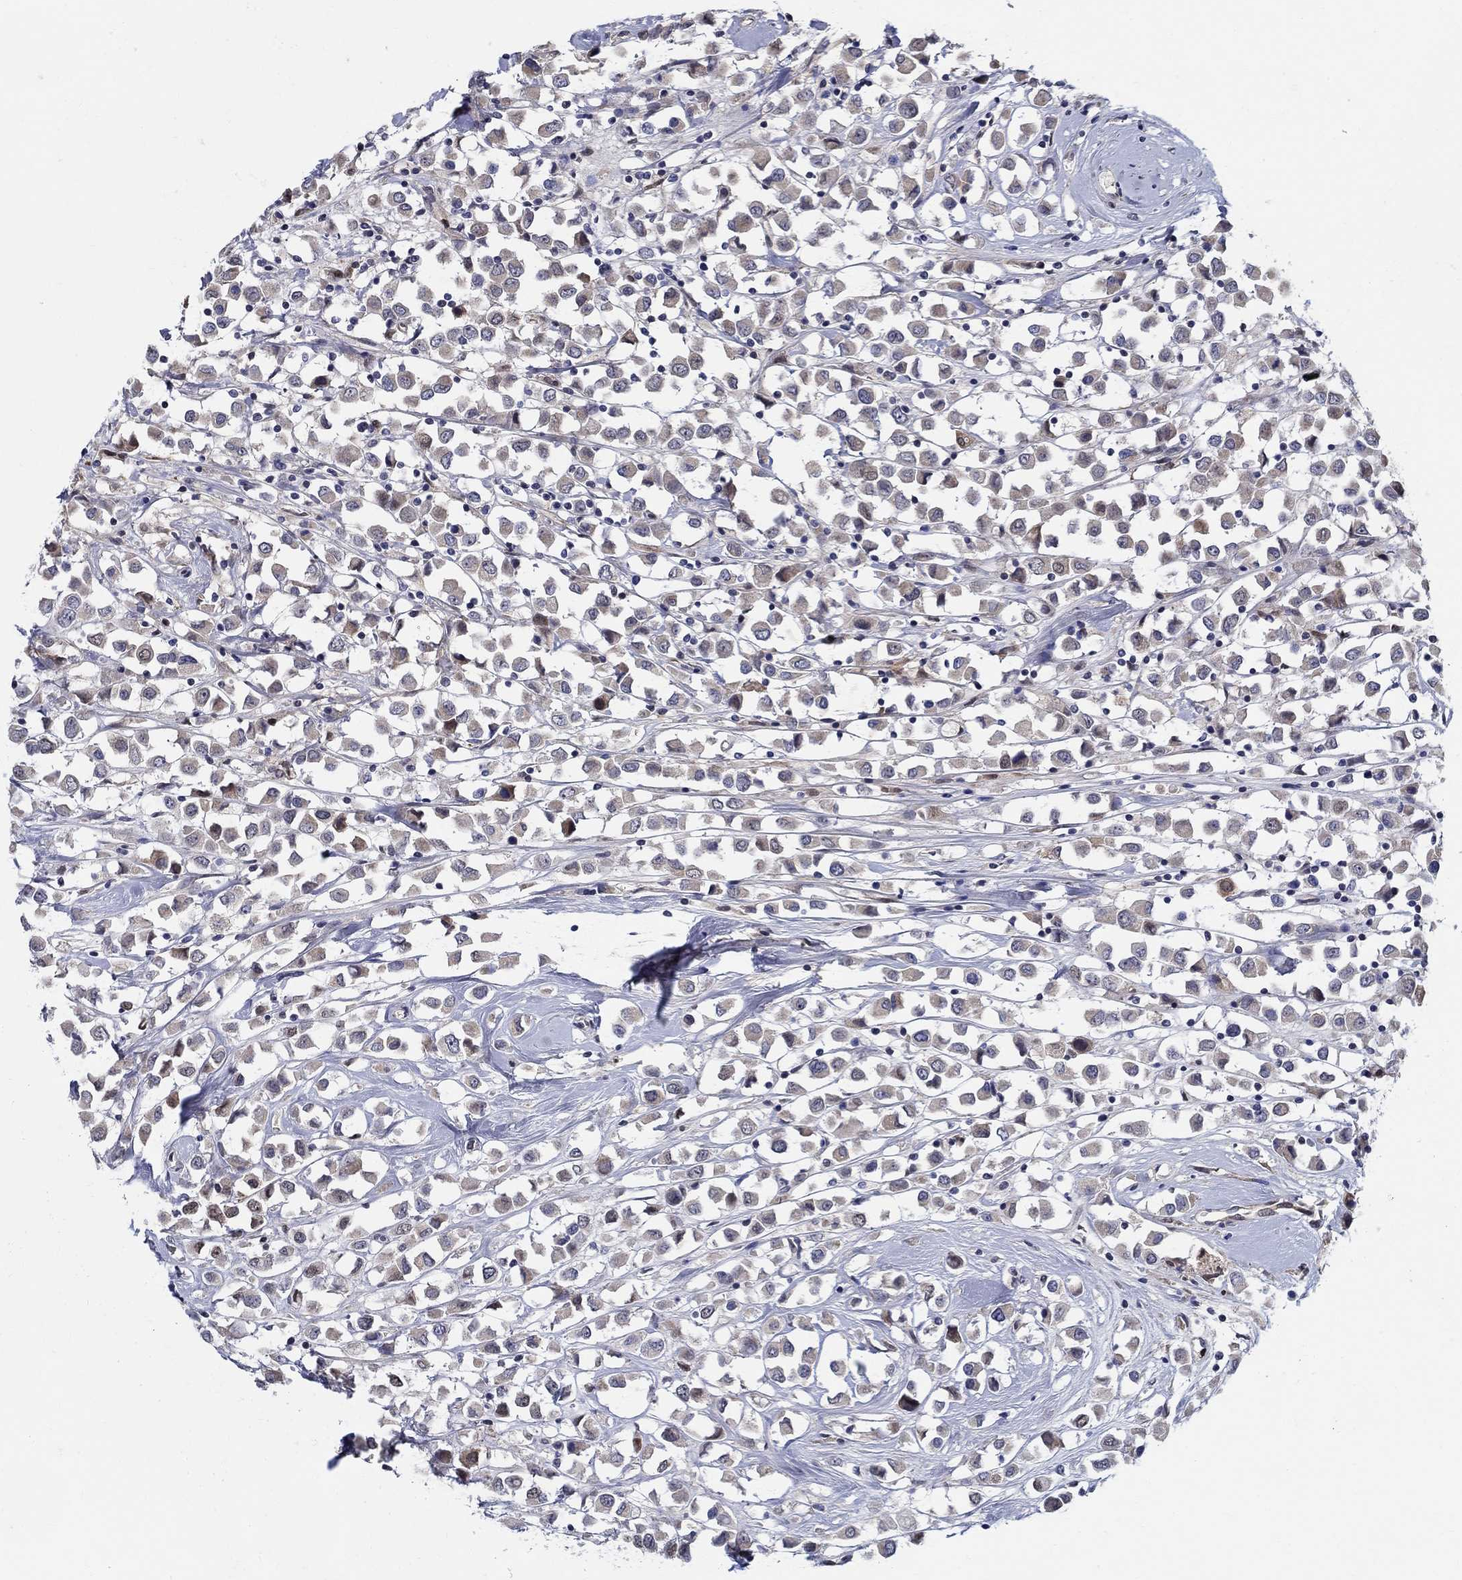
{"staining": {"intensity": "weak", "quantity": ">75%", "location": "cytoplasmic/membranous"}, "tissue": "breast cancer", "cell_type": "Tumor cells", "image_type": "cancer", "snomed": [{"axis": "morphology", "description": "Duct carcinoma"}, {"axis": "topography", "description": "Breast"}], "caption": "Immunohistochemical staining of breast cancer displays weak cytoplasmic/membranous protein expression in about >75% of tumor cells. (Brightfield microscopy of DAB IHC at high magnification).", "gene": "C16orf46", "patient": {"sex": "female", "age": 61}}